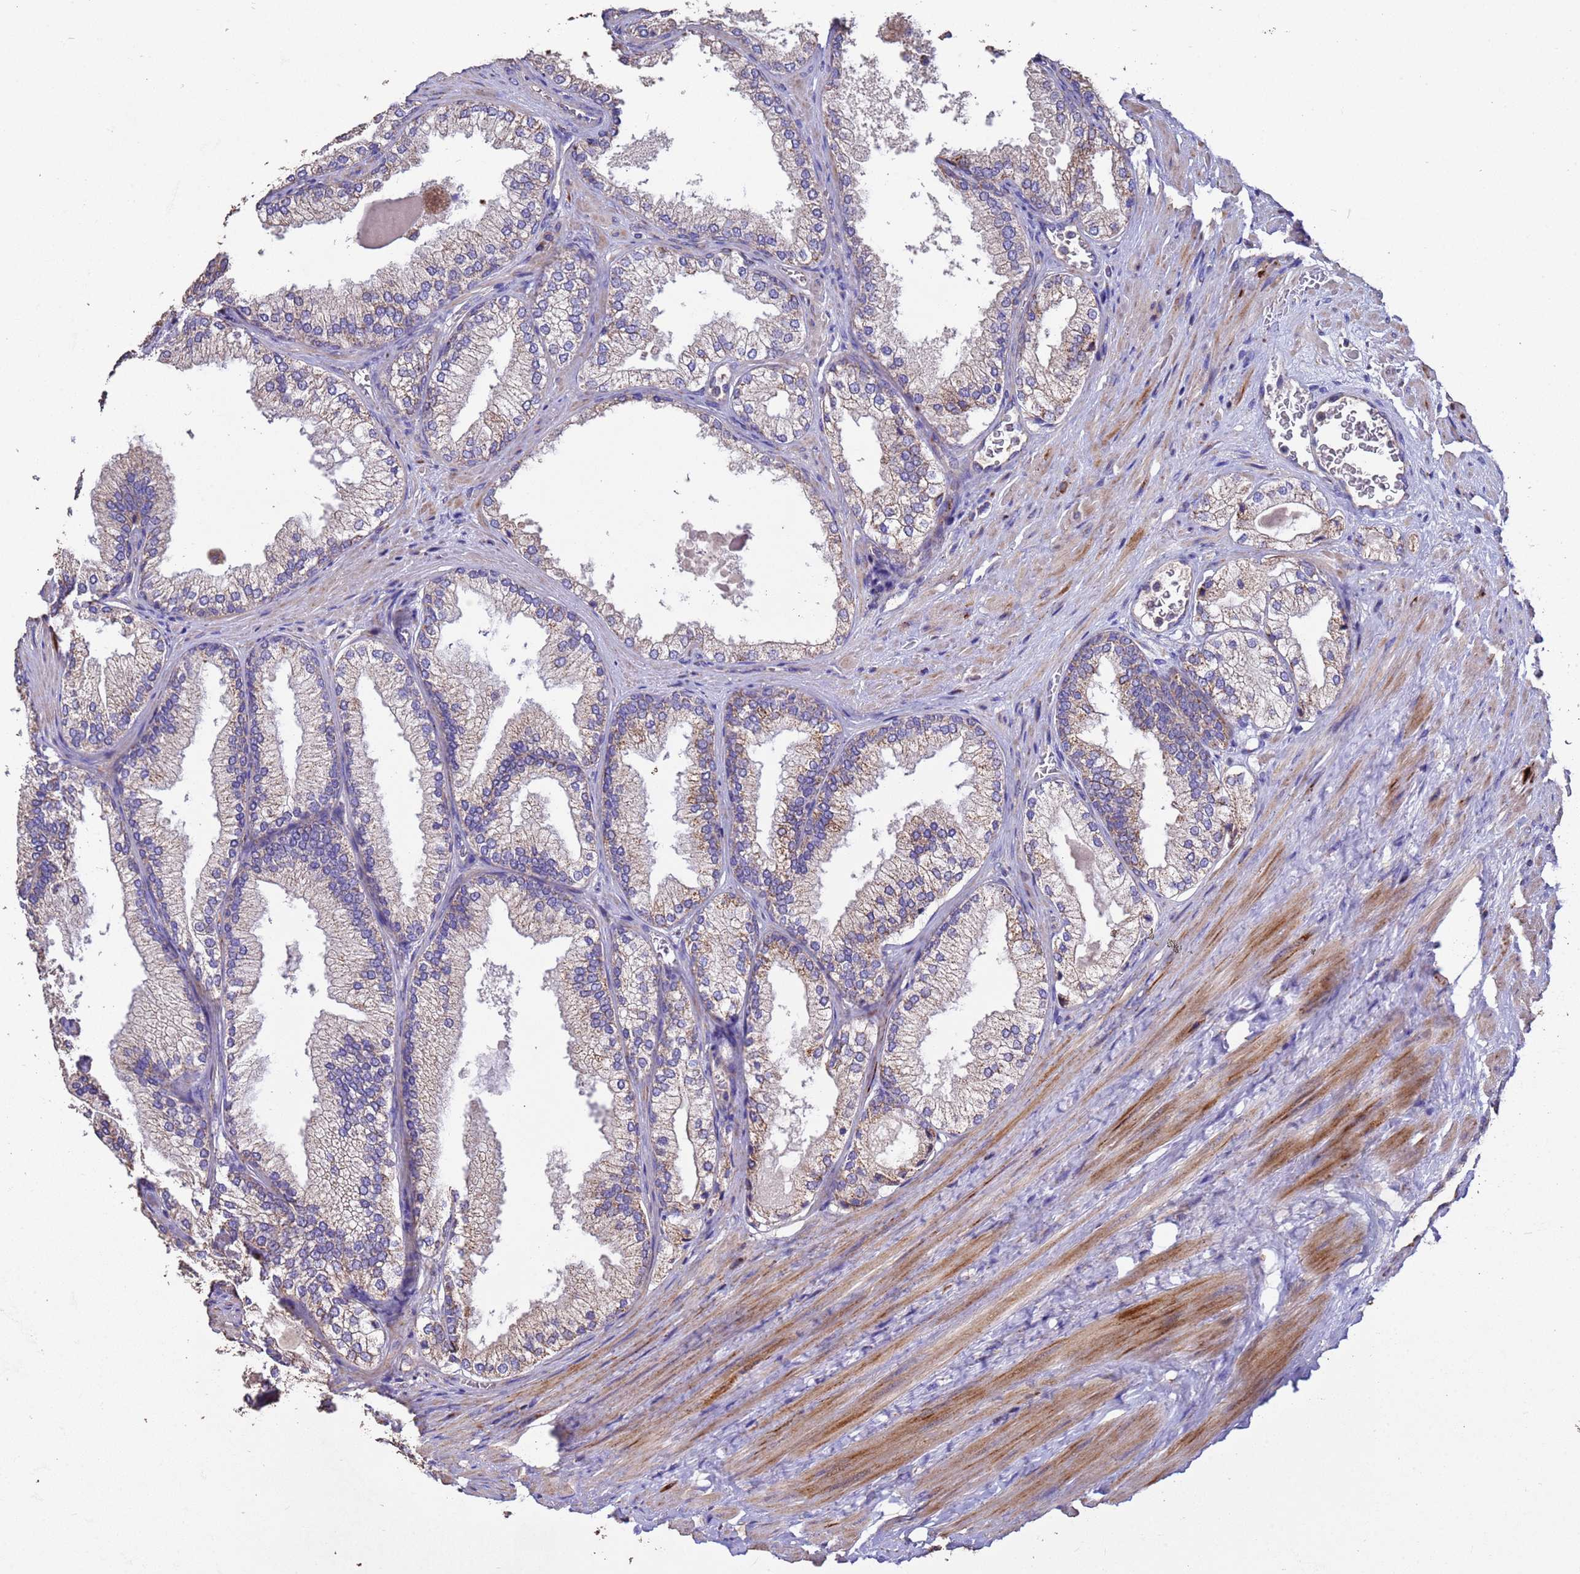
{"staining": {"intensity": "moderate", "quantity": "25%-75%", "location": "cytoplasmic/membranous"}, "tissue": "prostate", "cell_type": "Glandular cells", "image_type": "normal", "snomed": [{"axis": "morphology", "description": "Normal tissue, NOS"}, {"axis": "topography", "description": "Prostate"}], "caption": "Human prostate stained with a brown dye displays moderate cytoplasmic/membranous positive positivity in approximately 25%-75% of glandular cells.", "gene": "ZNFX1", "patient": {"sex": "male", "age": 76}}